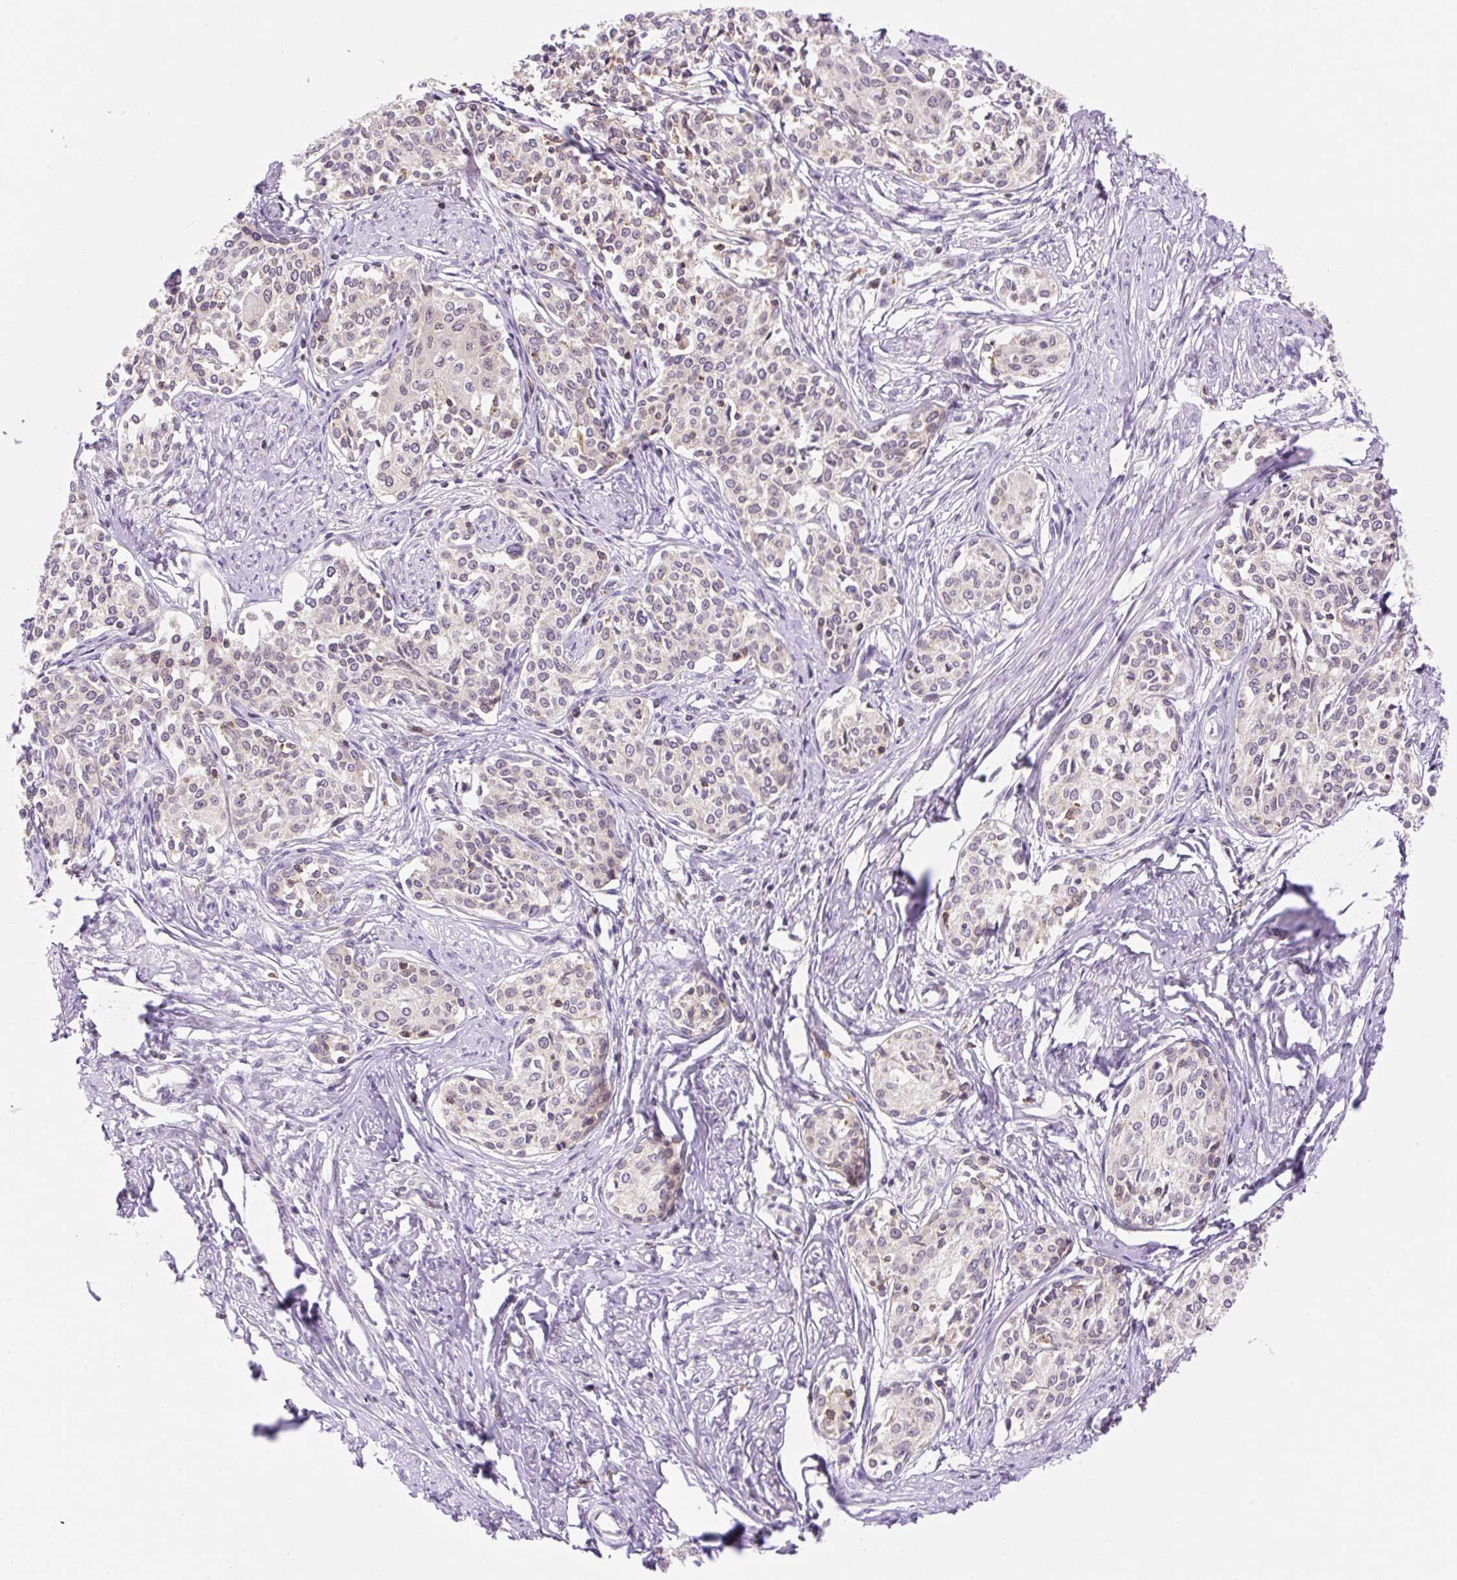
{"staining": {"intensity": "weak", "quantity": "<25%", "location": "nuclear"}, "tissue": "cervical cancer", "cell_type": "Tumor cells", "image_type": "cancer", "snomed": [{"axis": "morphology", "description": "Squamous cell carcinoma, NOS"}, {"axis": "morphology", "description": "Adenocarcinoma, NOS"}, {"axis": "topography", "description": "Cervix"}], "caption": "IHC image of cervical cancer stained for a protein (brown), which displays no positivity in tumor cells. Brightfield microscopy of immunohistochemistry (IHC) stained with DAB (brown) and hematoxylin (blue), captured at high magnification.", "gene": "CARD11", "patient": {"sex": "female", "age": 52}}